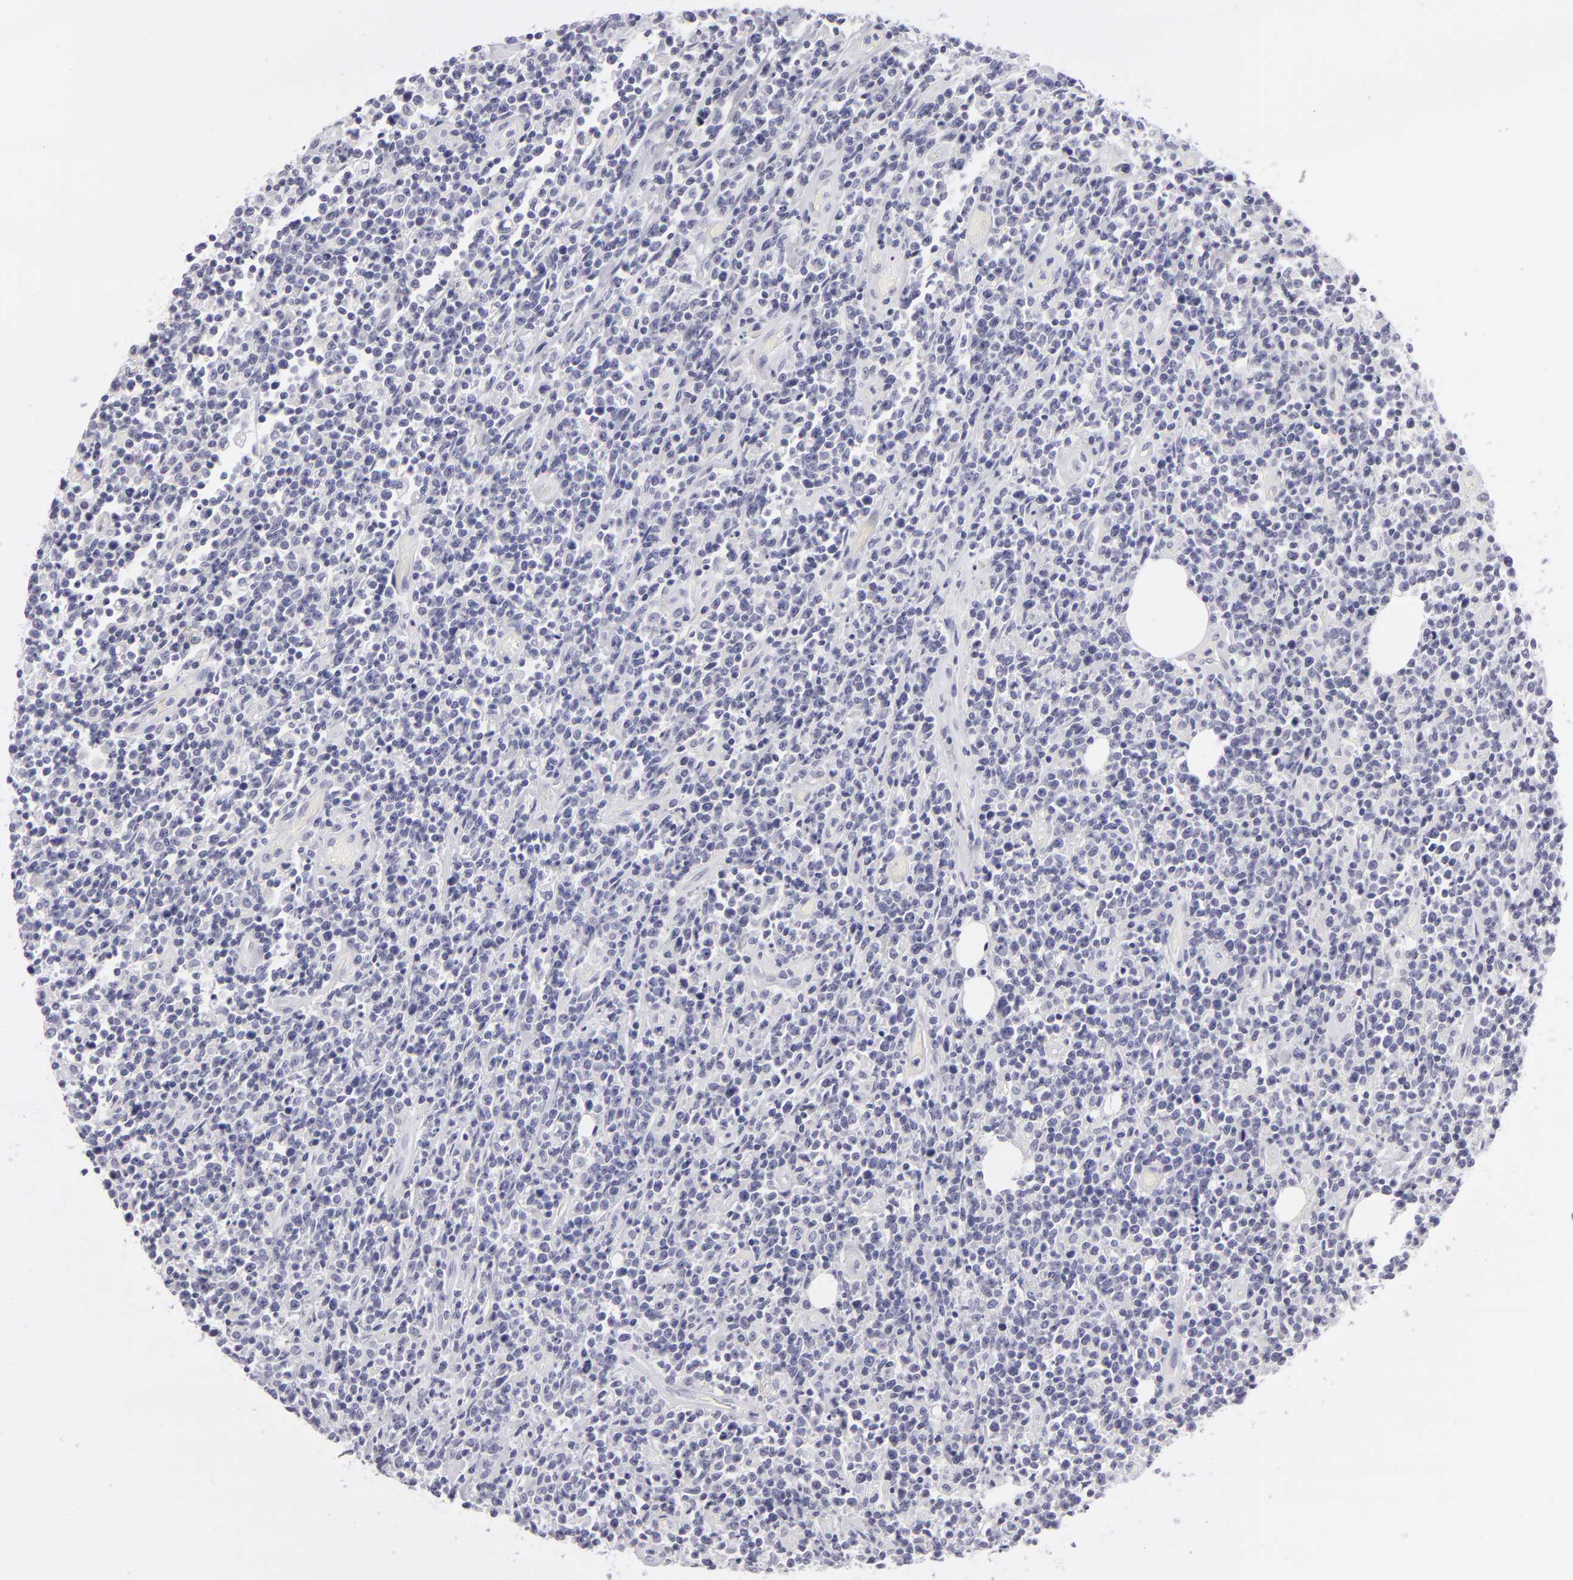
{"staining": {"intensity": "negative", "quantity": "none", "location": "none"}, "tissue": "lymphoma", "cell_type": "Tumor cells", "image_type": "cancer", "snomed": [{"axis": "morphology", "description": "Malignant lymphoma, non-Hodgkin's type, High grade"}, {"axis": "topography", "description": "Colon"}], "caption": "Immunohistochemical staining of high-grade malignant lymphoma, non-Hodgkin's type shows no significant expression in tumor cells. (Stains: DAB immunohistochemistry (IHC) with hematoxylin counter stain, Microscopy: brightfield microscopy at high magnification).", "gene": "TNNC1", "patient": {"sex": "male", "age": 82}}